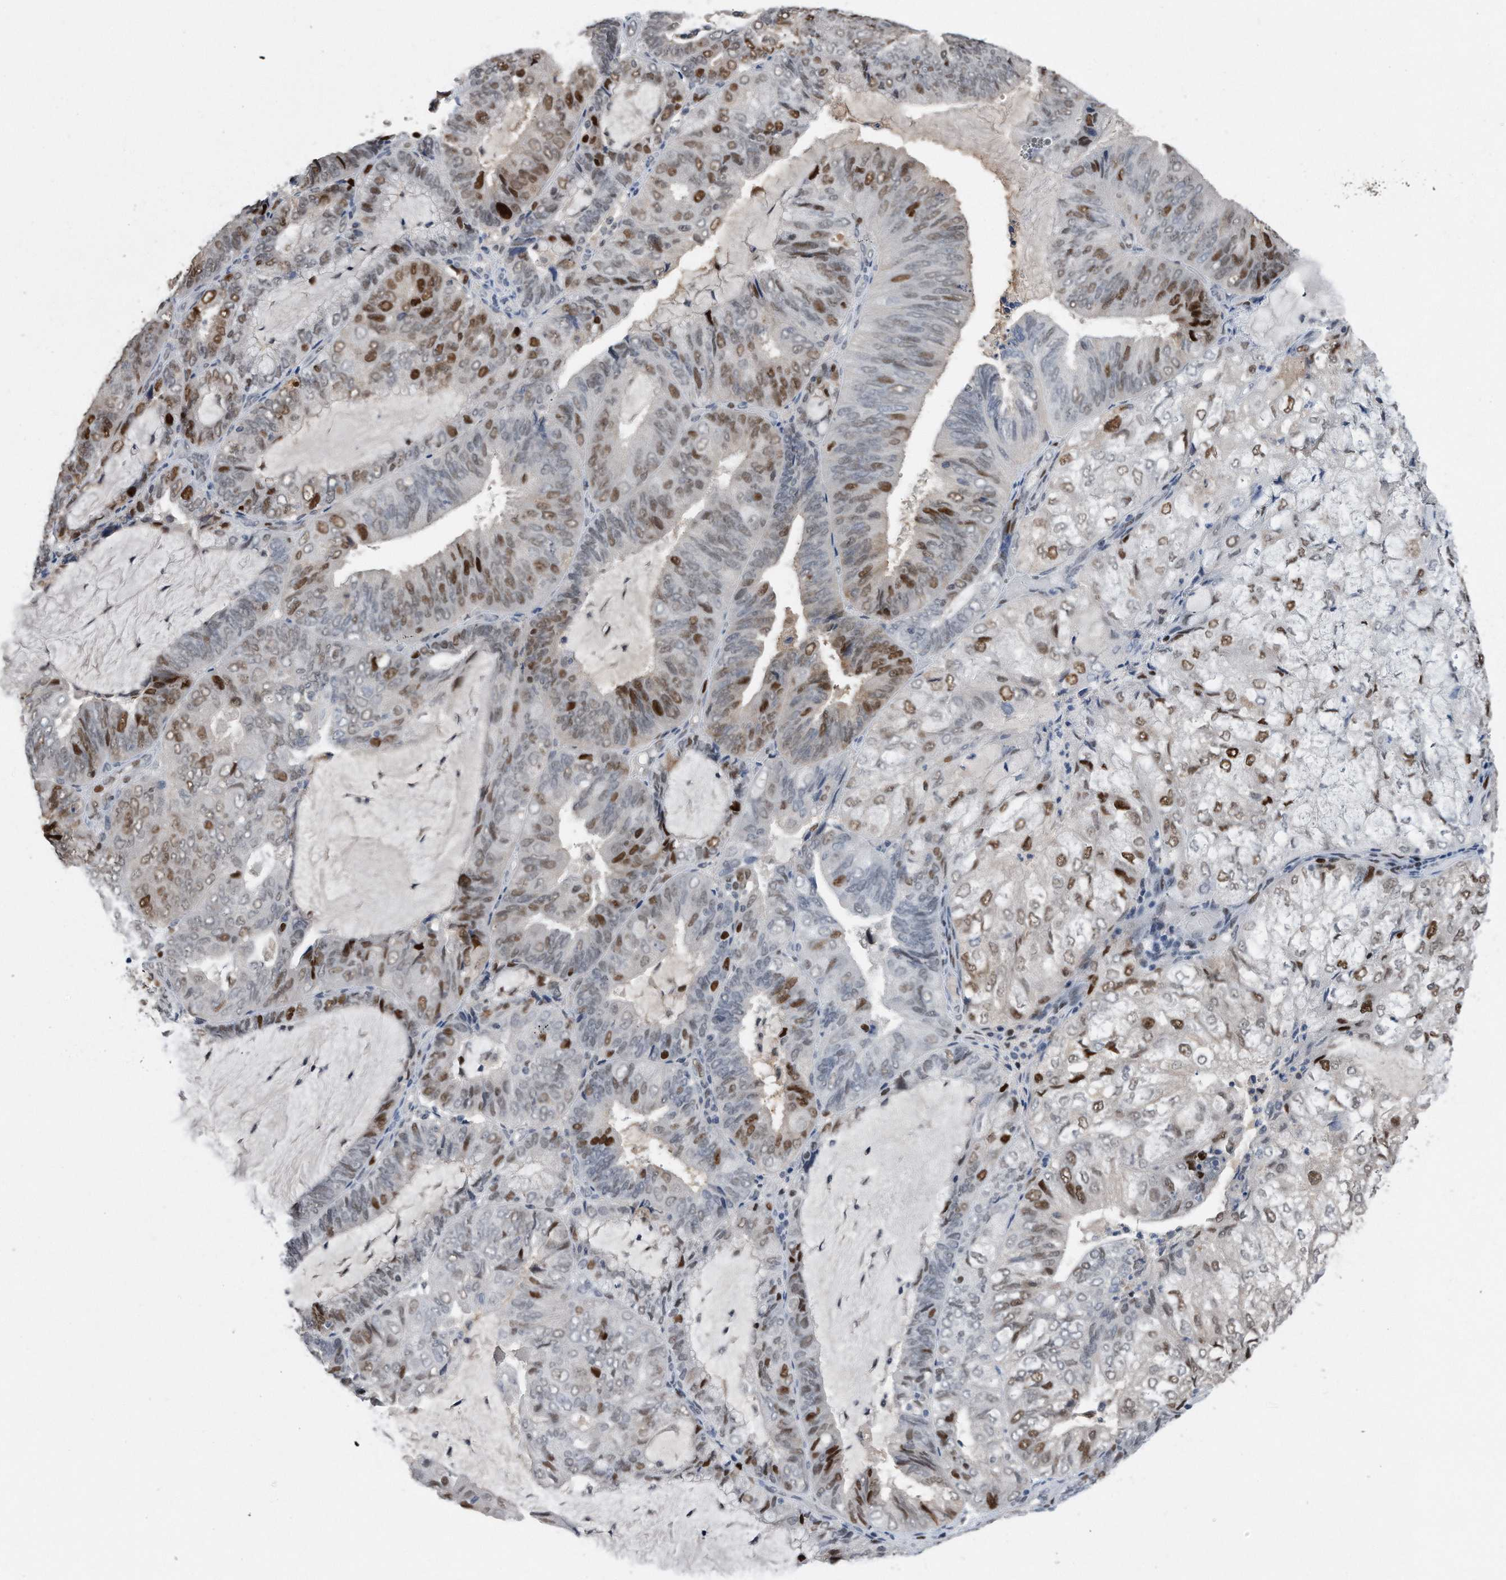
{"staining": {"intensity": "strong", "quantity": "<25%", "location": "nuclear"}, "tissue": "endometrial cancer", "cell_type": "Tumor cells", "image_type": "cancer", "snomed": [{"axis": "morphology", "description": "Adenocarcinoma, NOS"}, {"axis": "topography", "description": "Endometrium"}], "caption": "The immunohistochemical stain labels strong nuclear positivity in tumor cells of endometrial cancer tissue. The staining was performed using DAB (3,3'-diaminobenzidine), with brown indicating positive protein expression. Nuclei are stained blue with hematoxylin.", "gene": "PCNA", "patient": {"sex": "female", "age": 81}}